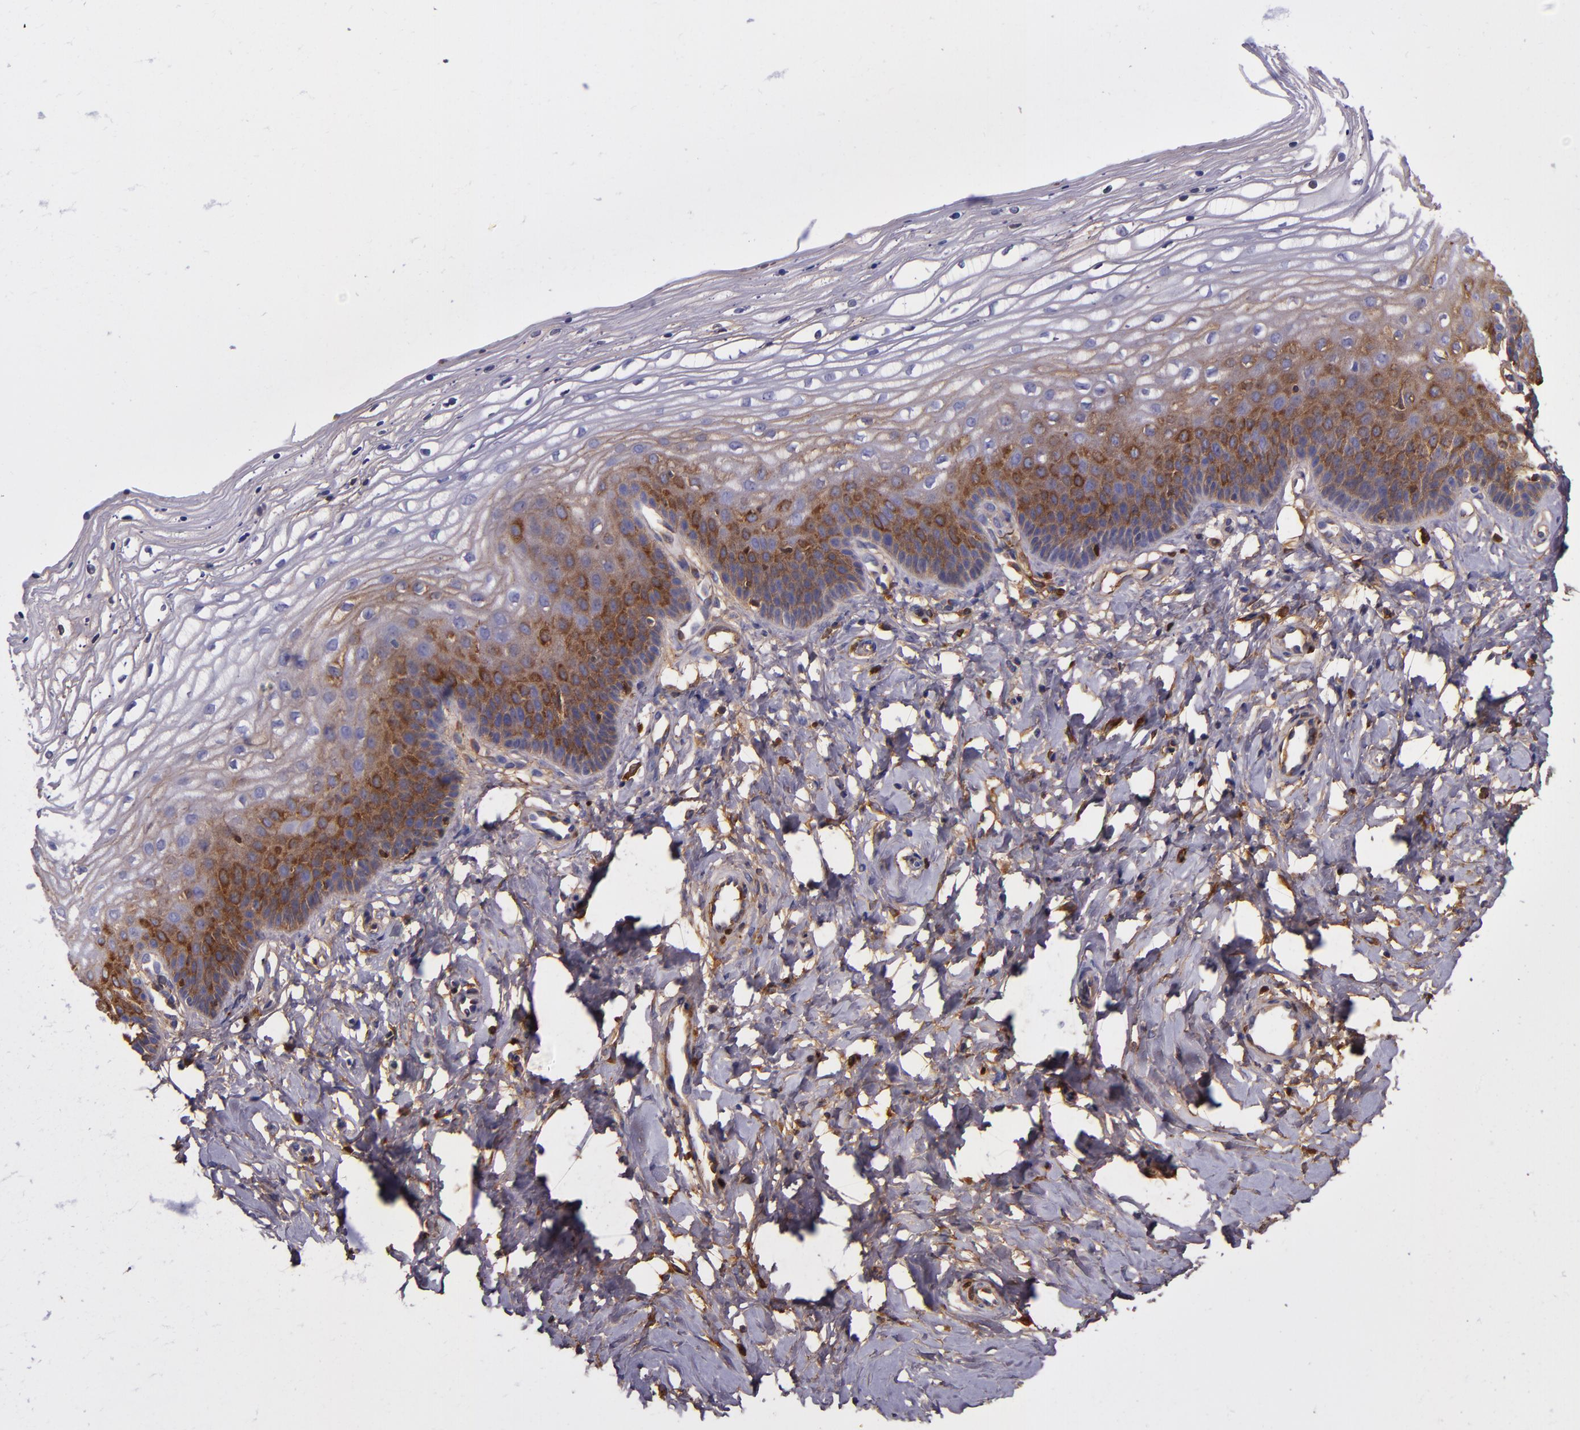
{"staining": {"intensity": "moderate", "quantity": "25%-75%", "location": "cytoplasmic/membranous"}, "tissue": "vagina", "cell_type": "Squamous epithelial cells", "image_type": "normal", "snomed": [{"axis": "morphology", "description": "Normal tissue, NOS"}, {"axis": "topography", "description": "Vagina"}], "caption": "Immunohistochemistry (IHC) photomicrograph of benign vagina stained for a protein (brown), which exhibits medium levels of moderate cytoplasmic/membranous staining in about 25%-75% of squamous epithelial cells.", "gene": "CLEC3B", "patient": {"sex": "female", "age": 68}}